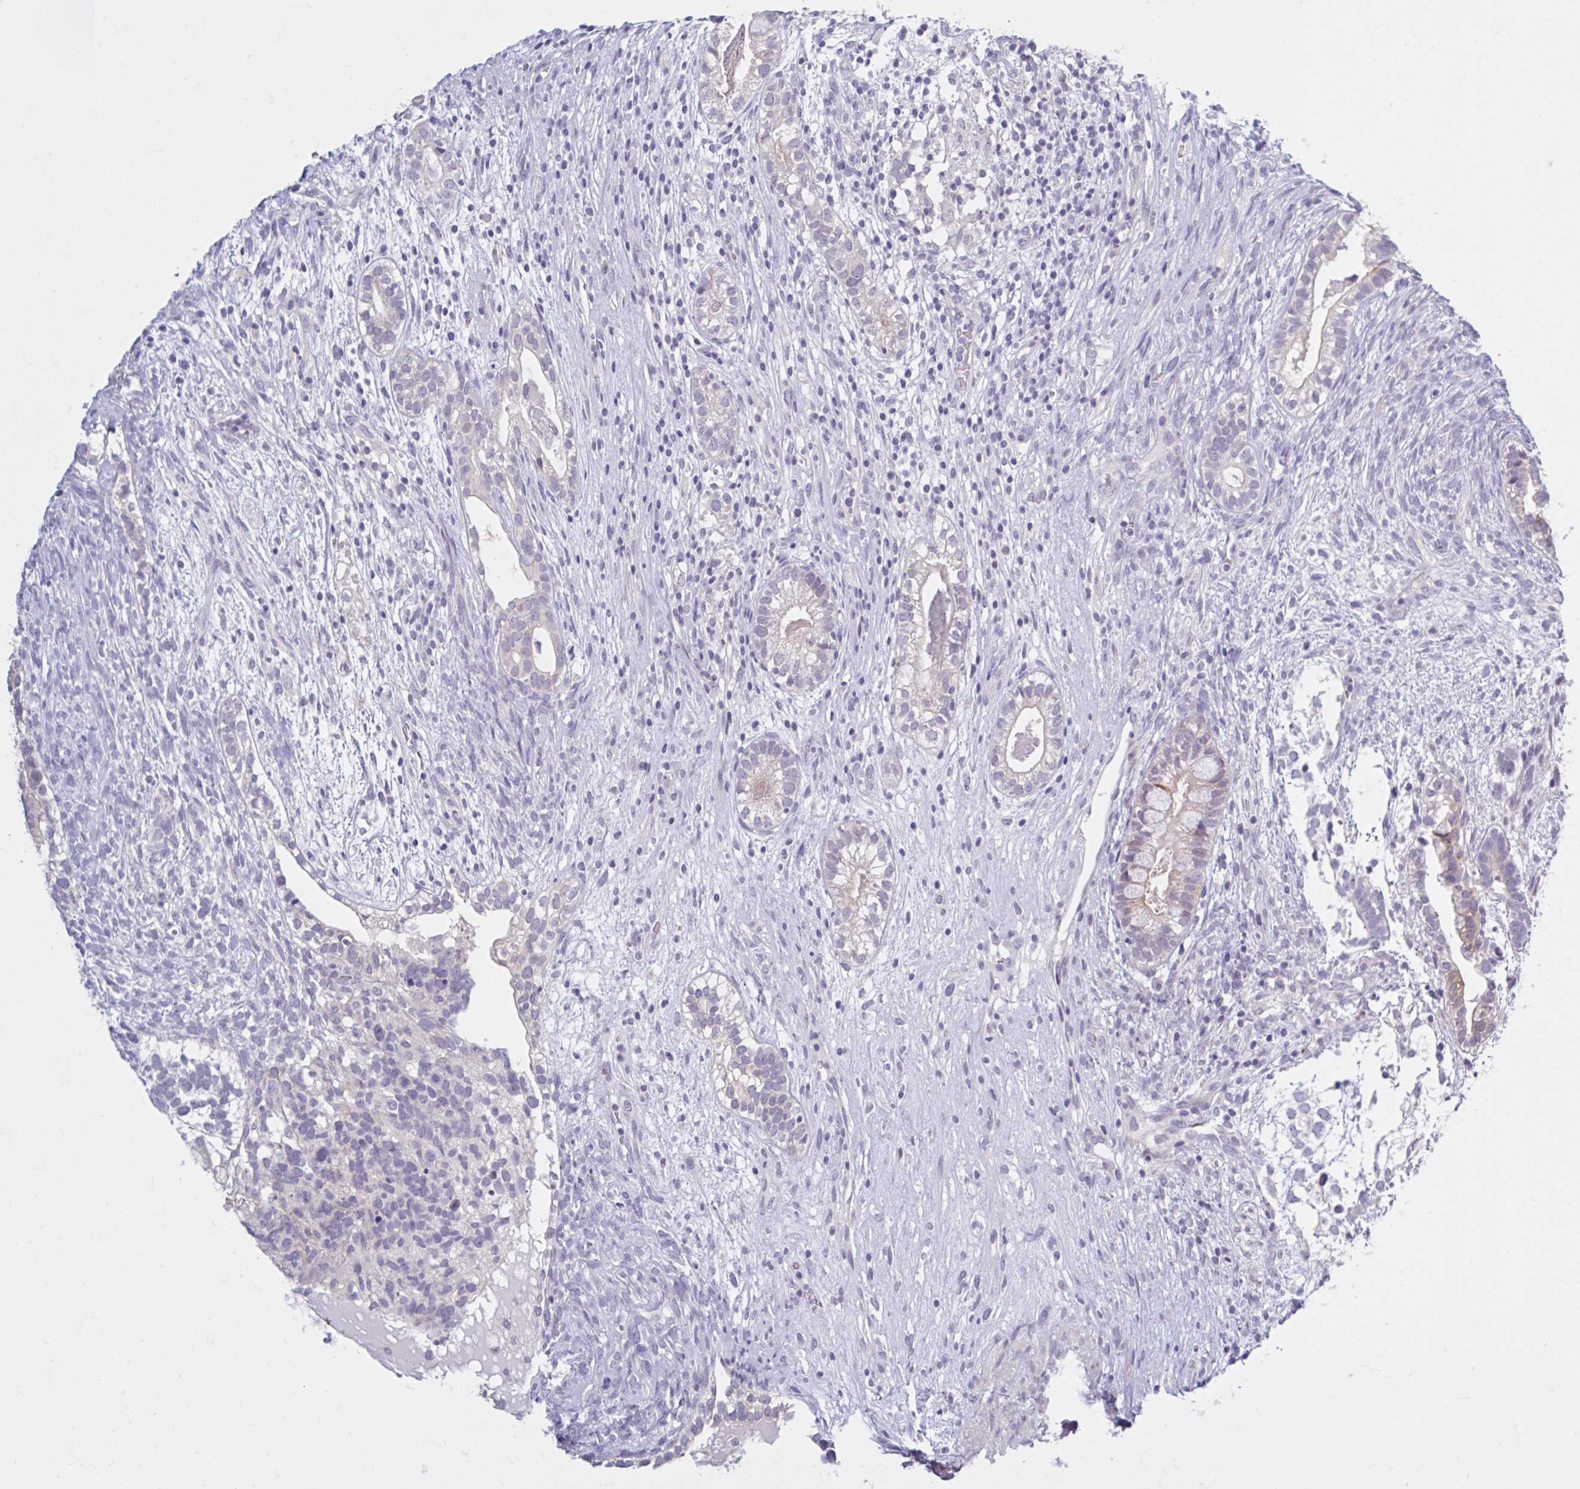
{"staining": {"intensity": "negative", "quantity": "none", "location": "none"}, "tissue": "testis cancer", "cell_type": "Tumor cells", "image_type": "cancer", "snomed": [{"axis": "morphology", "description": "Seminoma, NOS"}, {"axis": "morphology", "description": "Carcinoma, Embryonal, NOS"}, {"axis": "topography", "description": "Testis"}], "caption": "High power microscopy micrograph of an immunohistochemistry (IHC) histopathology image of testis embryonal carcinoma, revealing no significant expression in tumor cells.", "gene": "FAM153A", "patient": {"sex": "male", "age": 41}}